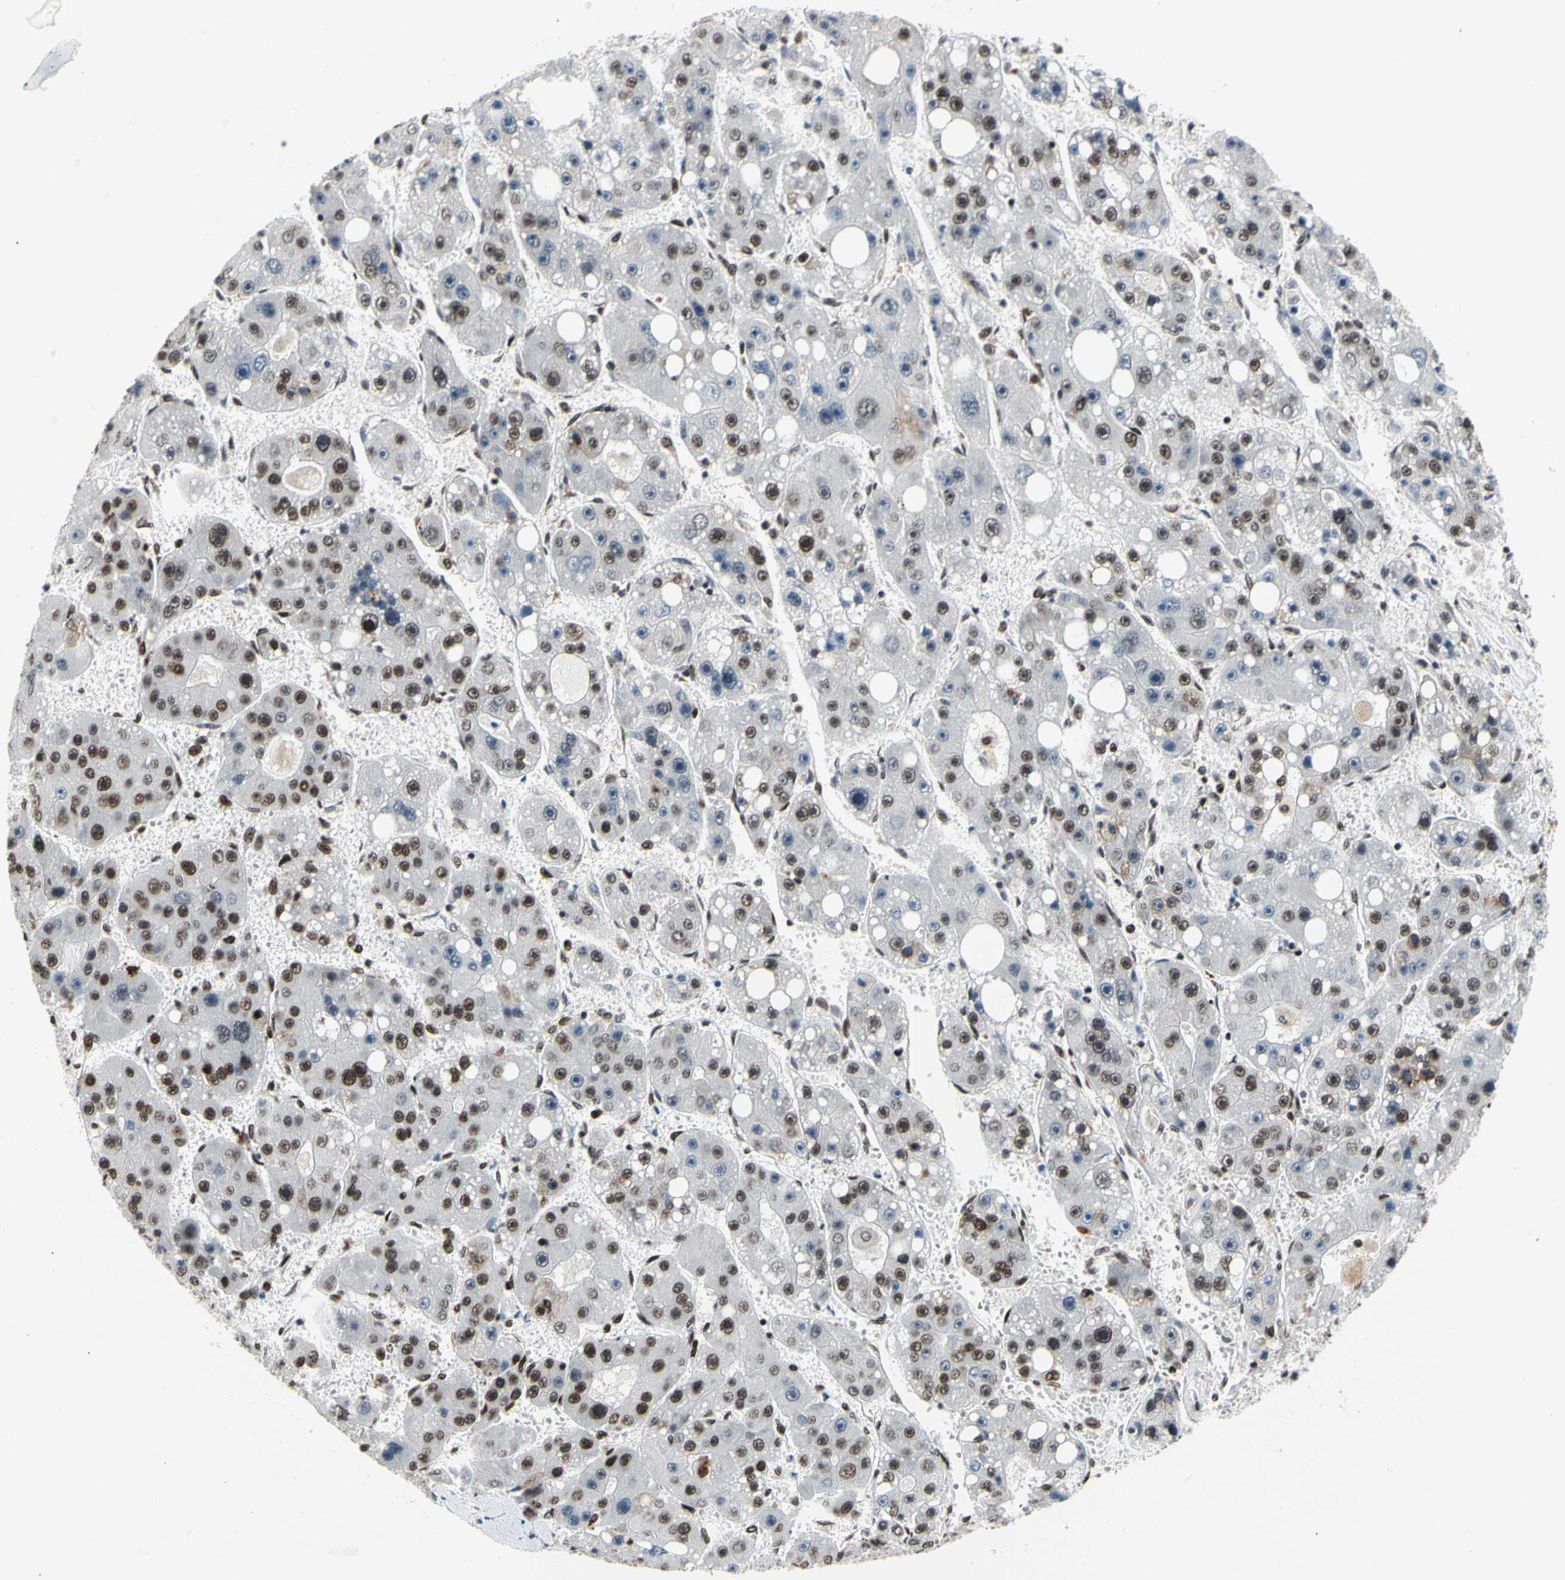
{"staining": {"intensity": "moderate", "quantity": "25%-75%", "location": "nuclear"}, "tissue": "liver cancer", "cell_type": "Tumor cells", "image_type": "cancer", "snomed": [{"axis": "morphology", "description": "Carcinoma, Hepatocellular, NOS"}, {"axis": "topography", "description": "Liver"}], "caption": "Immunohistochemistry (IHC) staining of liver cancer (hepatocellular carcinoma), which demonstrates medium levels of moderate nuclear expression in about 25%-75% of tumor cells indicating moderate nuclear protein positivity. The staining was performed using DAB (3,3'-diaminobenzidine) (brown) for protein detection and nuclei were counterstained in hematoxylin (blue).", "gene": "SRSF11", "patient": {"sex": "female", "age": 61}}